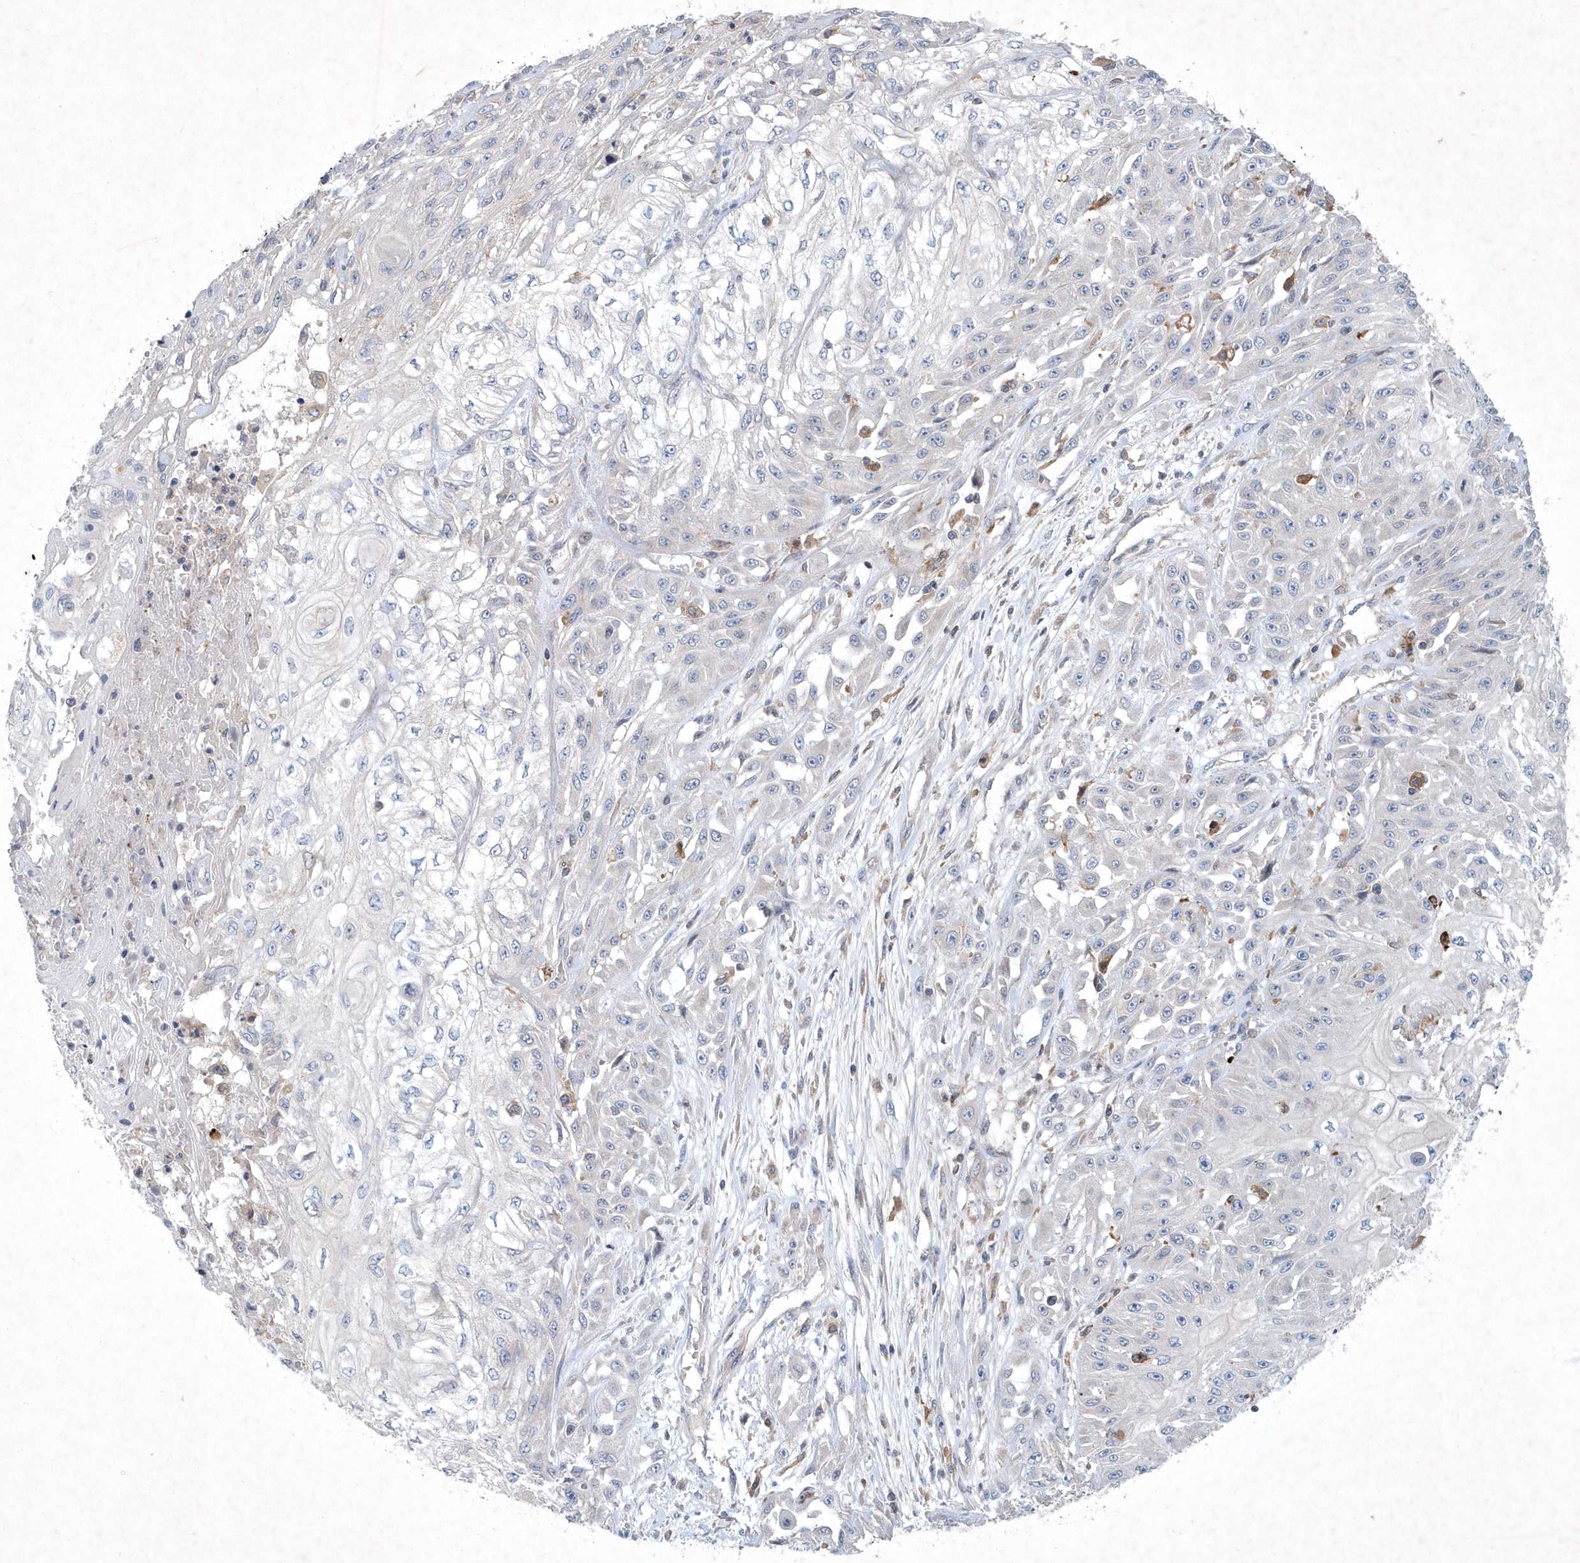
{"staining": {"intensity": "negative", "quantity": "none", "location": "none"}, "tissue": "skin cancer", "cell_type": "Tumor cells", "image_type": "cancer", "snomed": [{"axis": "morphology", "description": "Squamous cell carcinoma, NOS"}, {"axis": "morphology", "description": "Squamous cell carcinoma, metastatic, NOS"}, {"axis": "topography", "description": "Skin"}, {"axis": "topography", "description": "Lymph node"}], "caption": "Immunohistochemistry (IHC) photomicrograph of neoplastic tissue: skin cancer (metastatic squamous cell carcinoma) stained with DAB (3,3'-diaminobenzidine) reveals no significant protein positivity in tumor cells. (Stains: DAB IHC with hematoxylin counter stain, Microscopy: brightfield microscopy at high magnification).", "gene": "P2RY10", "patient": {"sex": "male", "age": 75}}